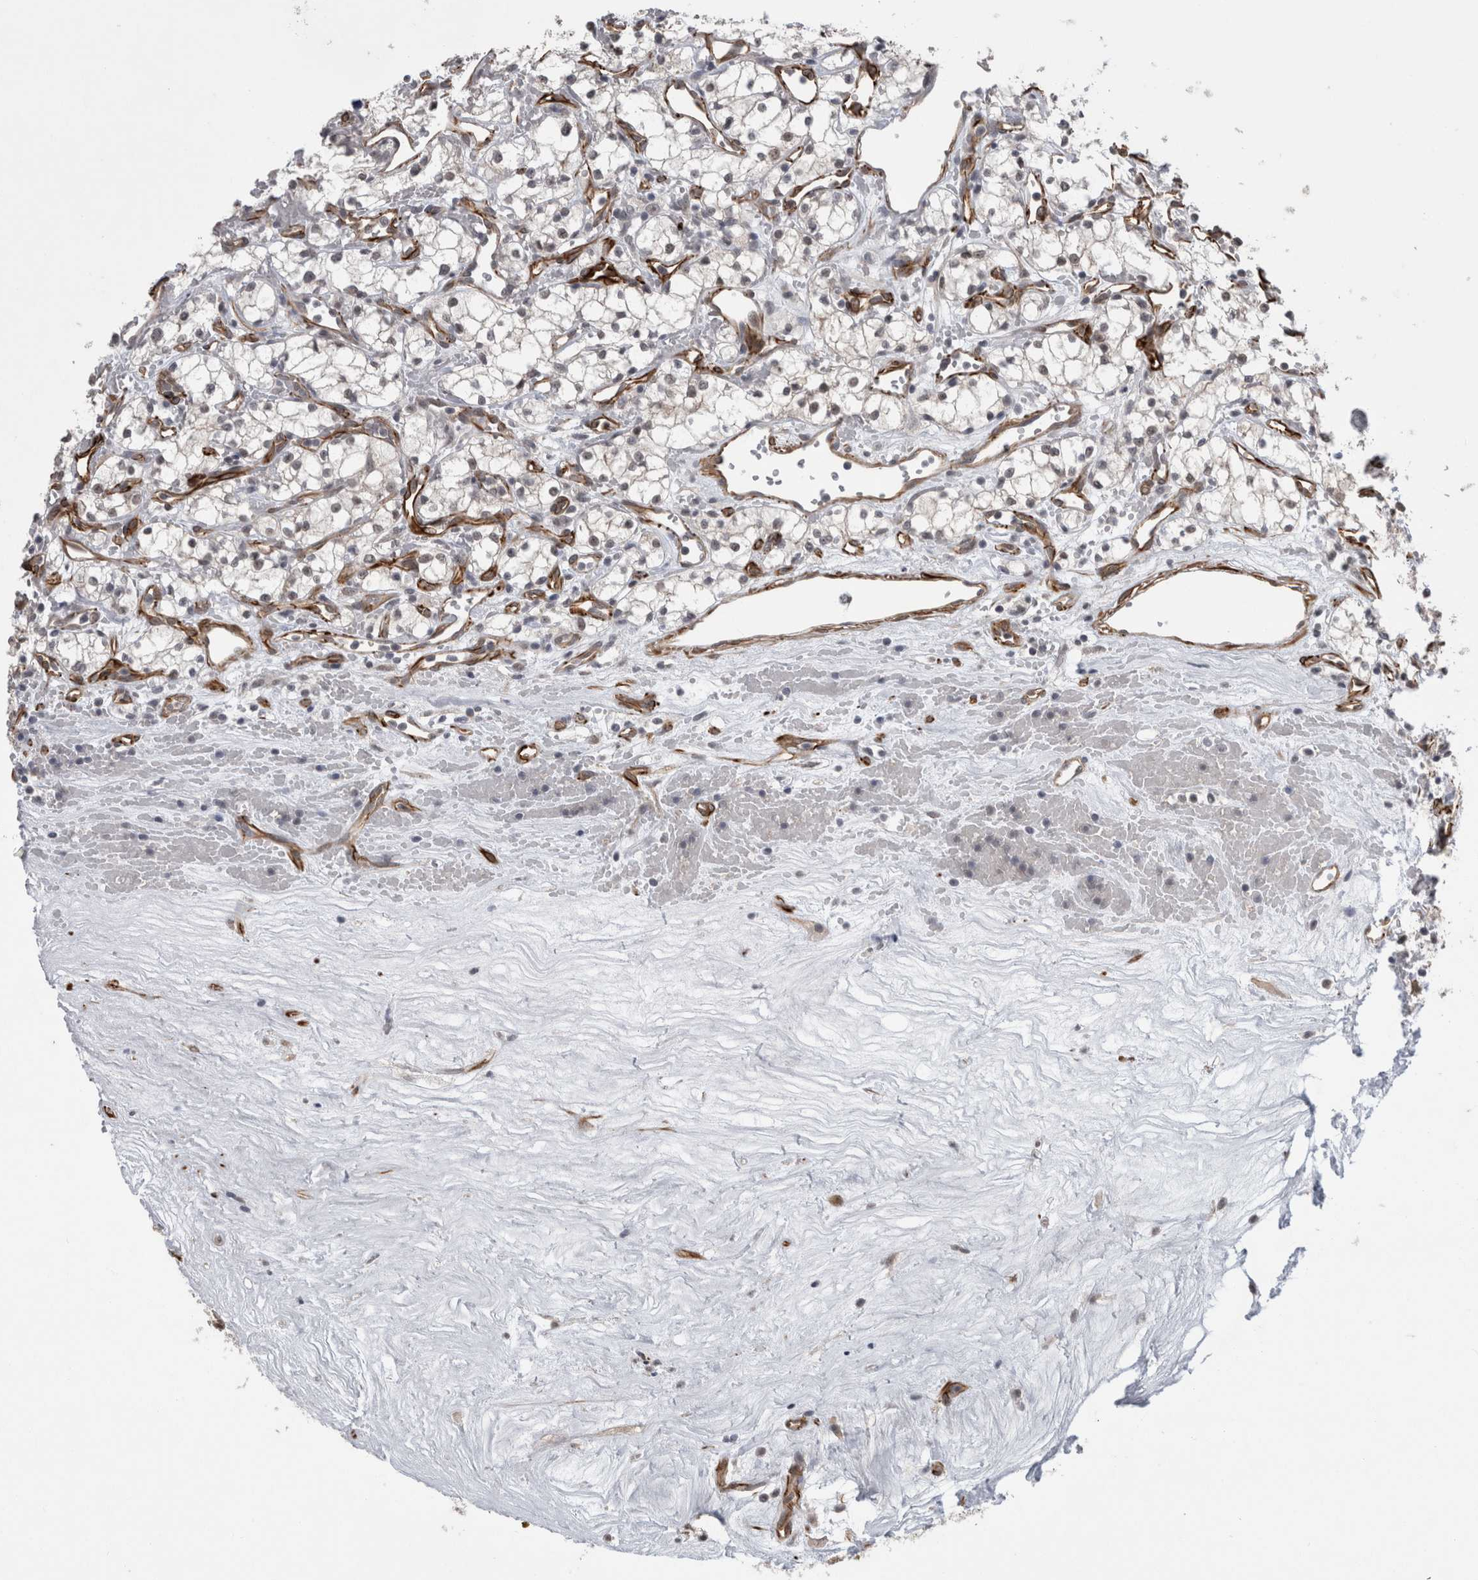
{"staining": {"intensity": "negative", "quantity": "none", "location": "none"}, "tissue": "renal cancer", "cell_type": "Tumor cells", "image_type": "cancer", "snomed": [{"axis": "morphology", "description": "Adenocarcinoma, NOS"}, {"axis": "topography", "description": "Kidney"}], "caption": "Renal cancer (adenocarcinoma) stained for a protein using IHC shows no expression tumor cells.", "gene": "FAM83H", "patient": {"sex": "male", "age": 59}}